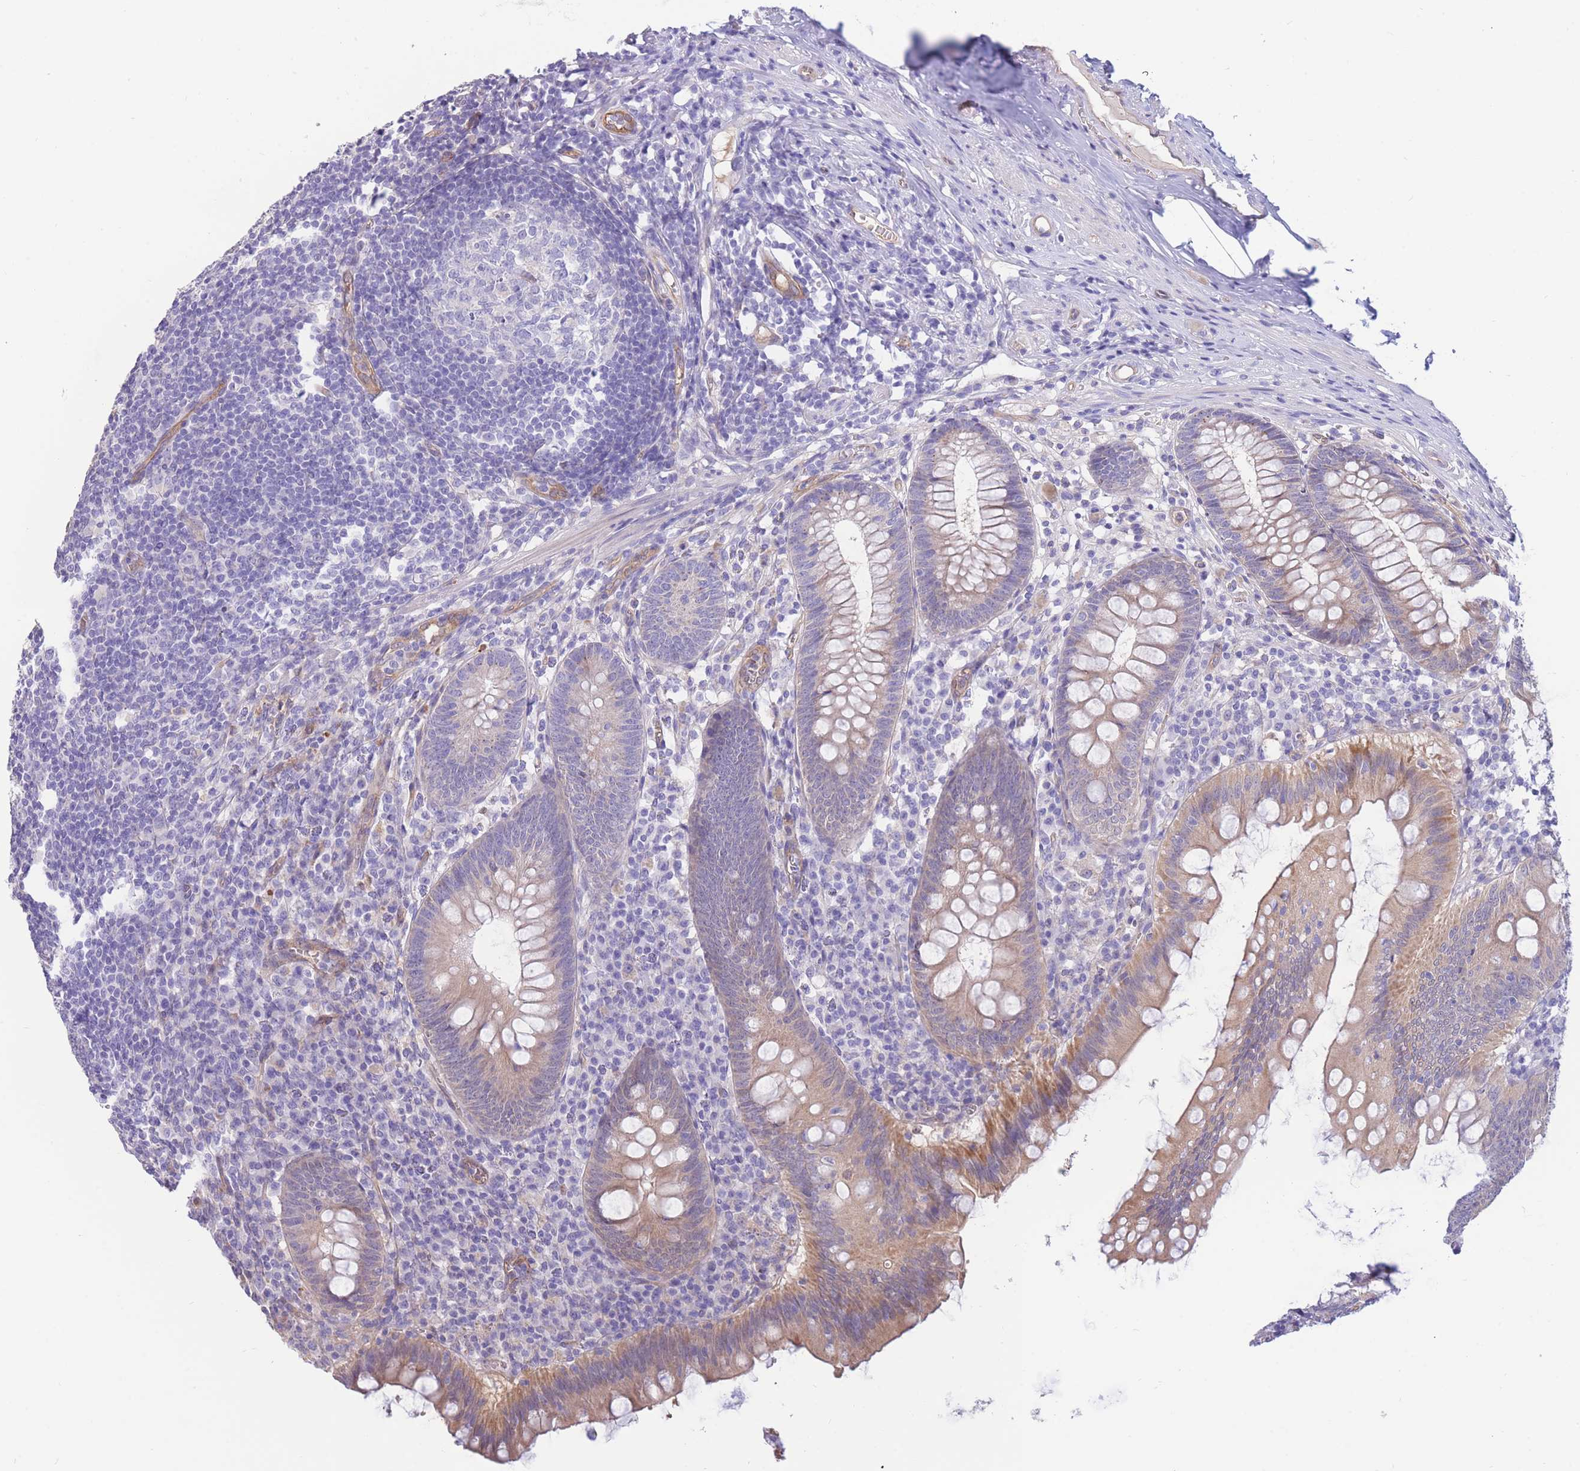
{"staining": {"intensity": "weak", "quantity": "25%-75%", "location": "cytoplasmic/membranous"}, "tissue": "appendix", "cell_type": "Glandular cells", "image_type": "normal", "snomed": [{"axis": "morphology", "description": "Normal tissue, NOS"}, {"axis": "topography", "description": "Appendix"}], "caption": "Human appendix stained for a protein (brown) shows weak cytoplasmic/membranous positive staining in about 25%-75% of glandular cells.", "gene": "SULT1A1", "patient": {"sex": "male", "age": 56}}